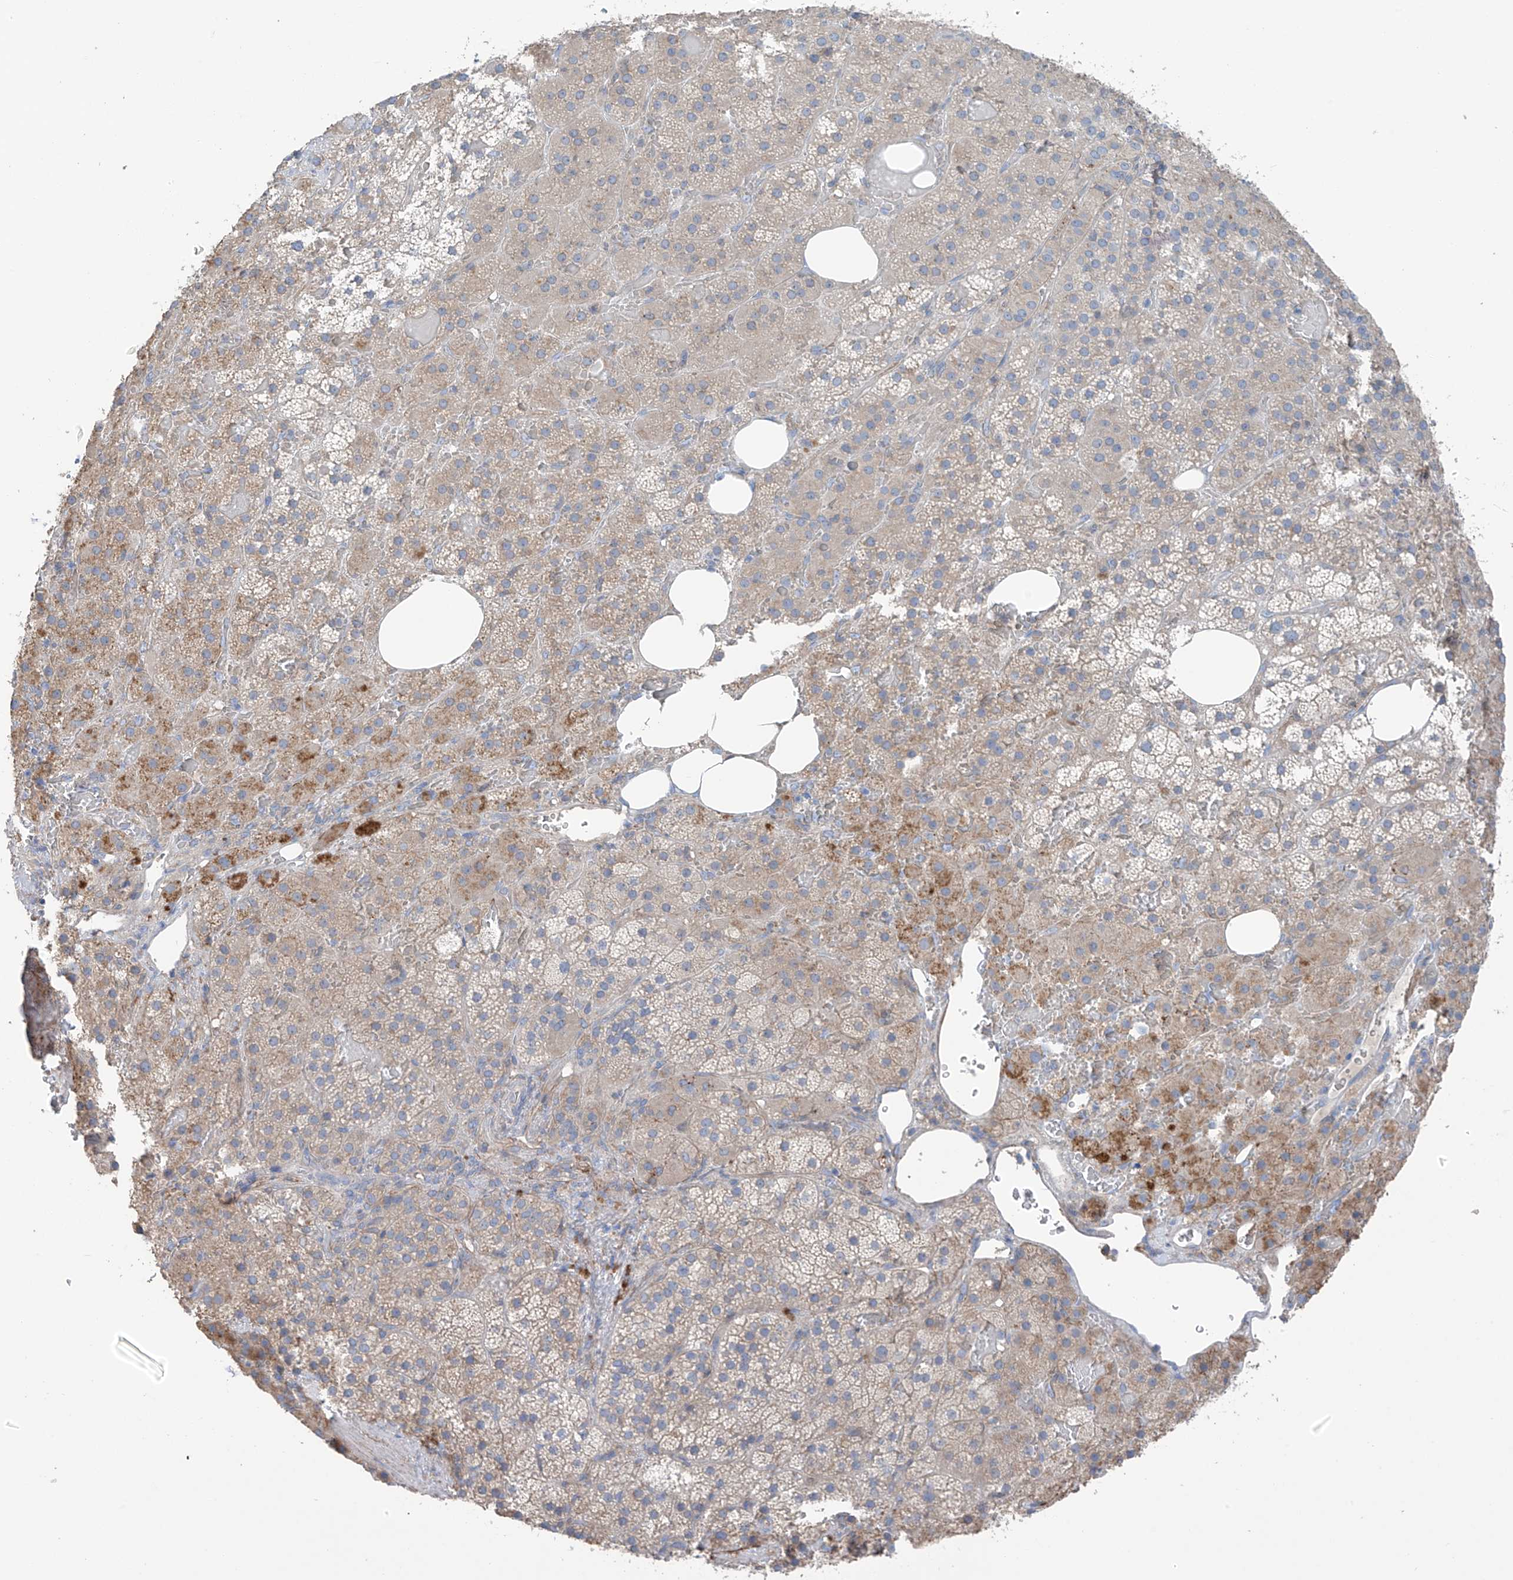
{"staining": {"intensity": "moderate", "quantity": "<25%", "location": "cytoplasmic/membranous"}, "tissue": "adrenal gland", "cell_type": "Glandular cells", "image_type": "normal", "snomed": [{"axis": "morphology", "description": "Normal tissue, NOS"}, {"axis": "topography", "description": "Adrenal gland"}], "caption": "Benign adrenal gland demonstrates moderate cytoplasmic/membranous staining in about <25% of glandular cells, visualized by immunohistochemistry. The staining was performed using DAB (3,3'-diaminobenzidine) to visualize the protein expression in brown, while the nuclei were stained in blue with hematoxylin (Magnification: 20x).", "gene": "GALNTL6", "patient": {"sex": "female", "age": 59}}